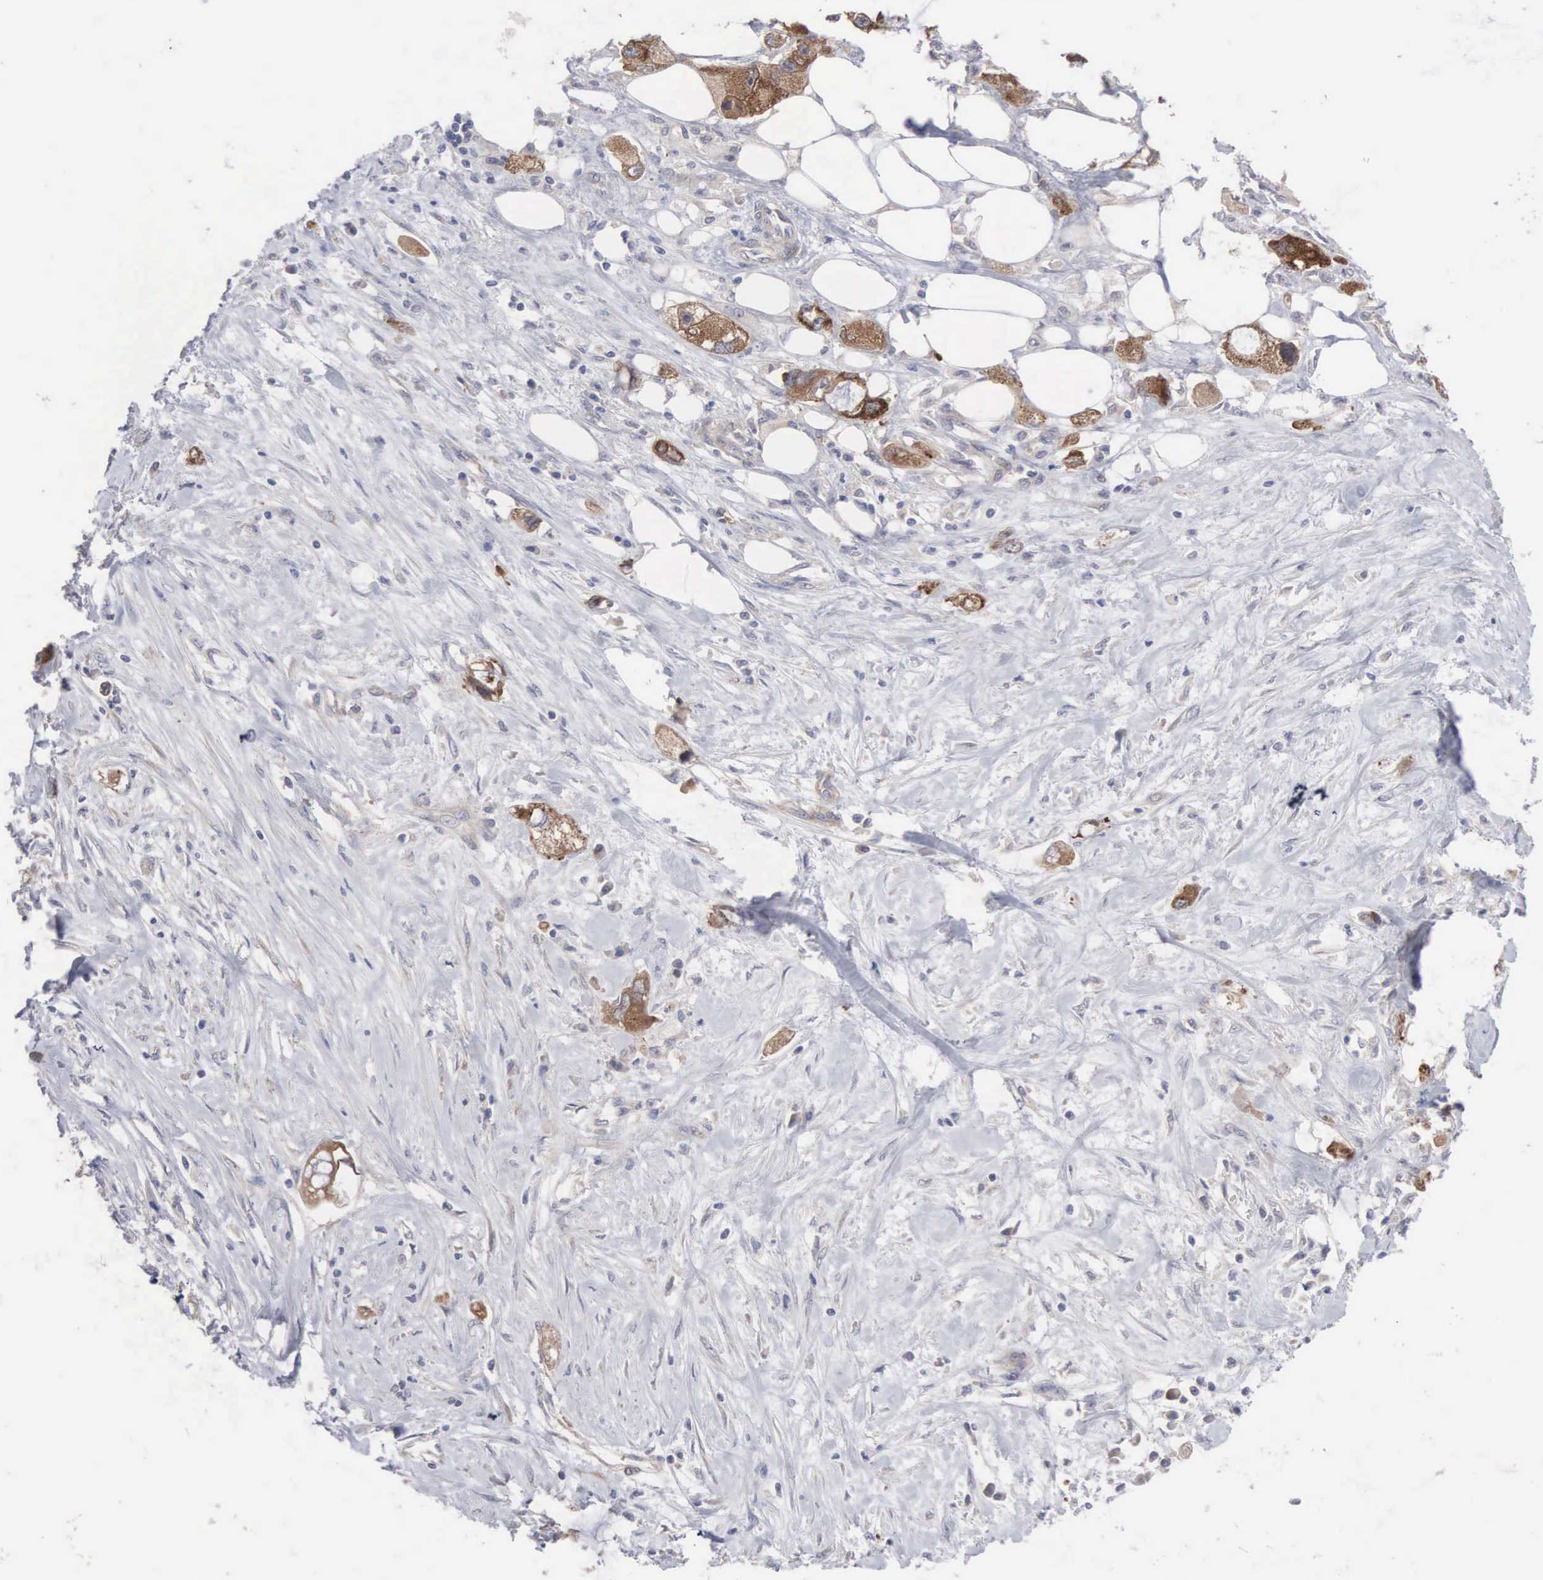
{"staining": {"intensity": "moderate", "quantity": ">75%", "location": "cytoplasmic/membranous"}, "tissue": "pancreatic cancer", "cell_type": "Tumor cells", "image_type": "cancer", "snomed": [{"axis": "morphology", "description": "Adenocarcinoma, NOS"}, {"axis": "topography", "description": "Pancreas"}, {"axis": "topography", "description": "Stomach, upper"}], "caption": "Tumor cells show medium levels of moderate cytoplasmic/membranous positivity in approximately >75% of cells in human pancreatic adenocarcinoma.", "gene": "INF2", "patient": {"sex": "male", "age": 77}}